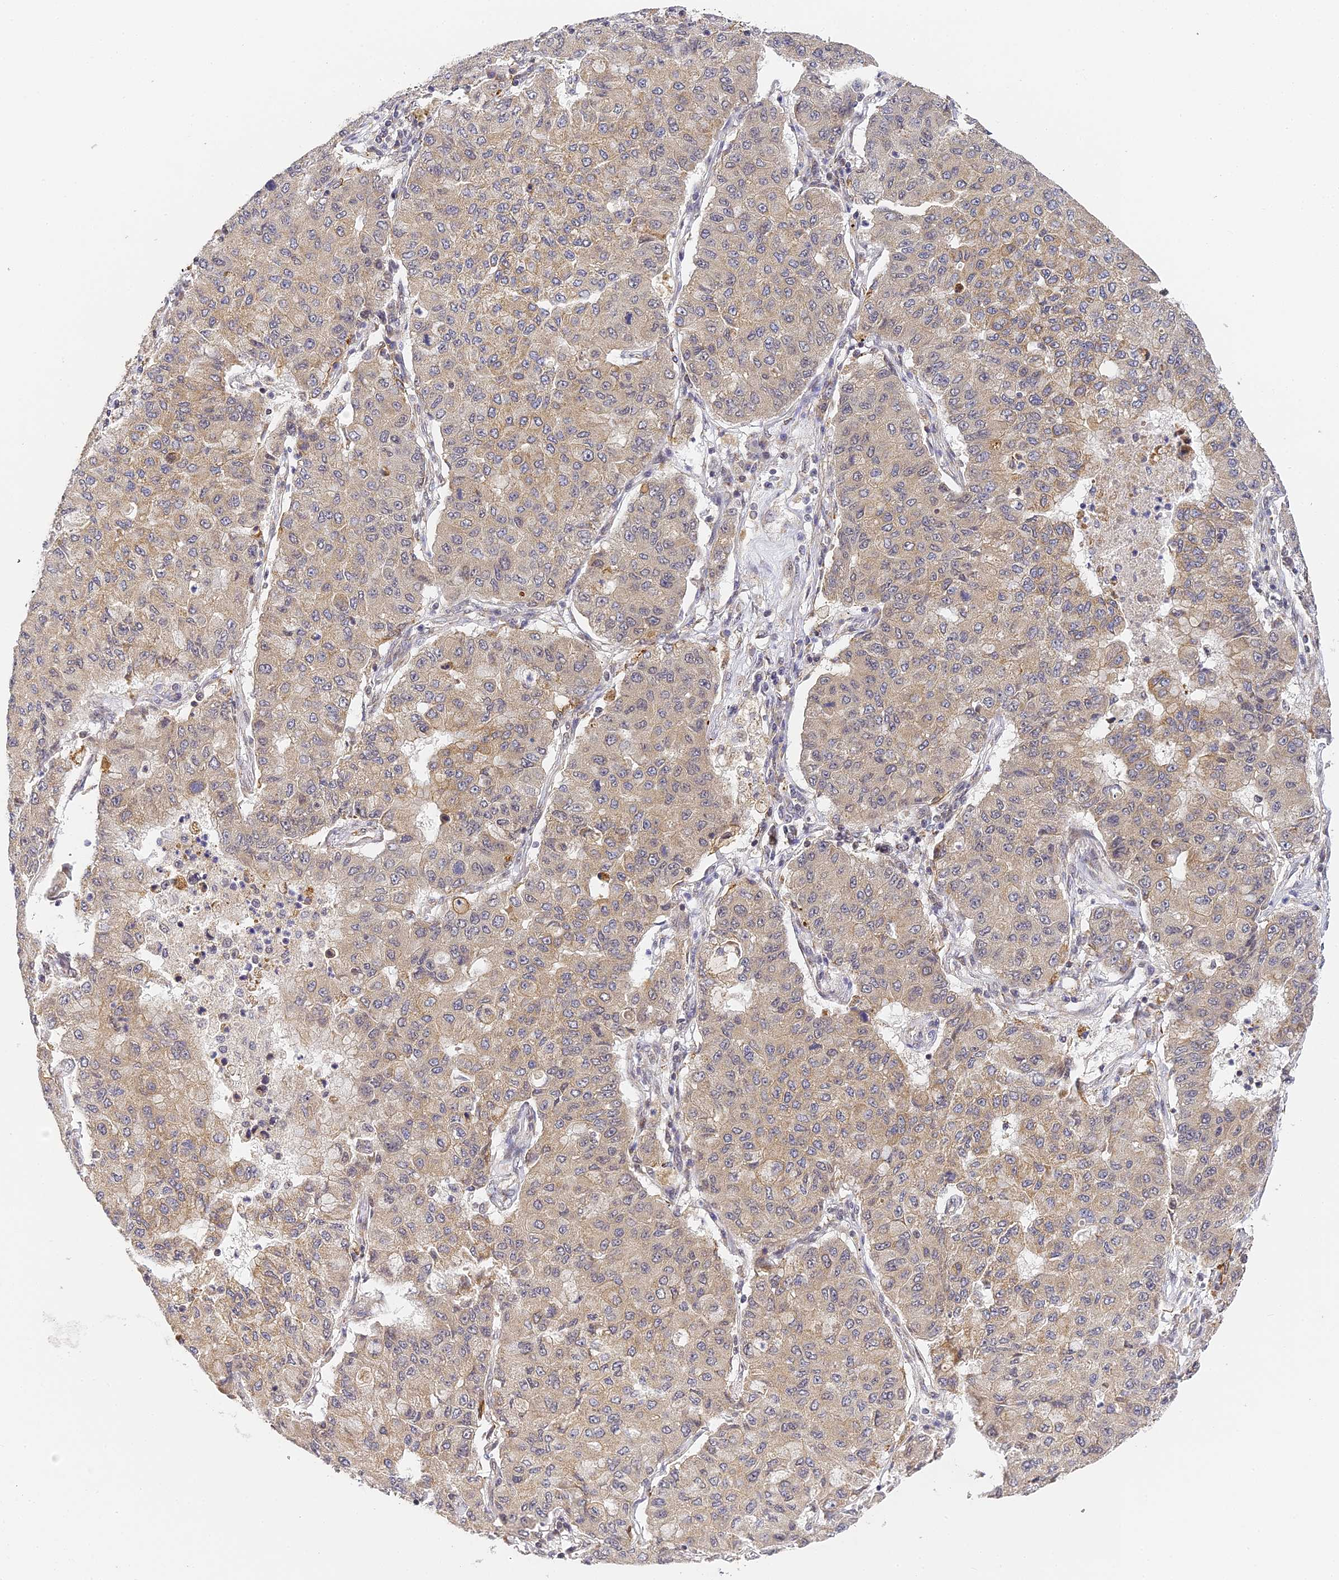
{"staining": {"intensity": "weak", "quantity": "25%-75%", "location": "cytoplasmic/membranous"}, "tissue": "lung cancer", "cell_type": "Tumor cells", "image_type": "cancer", "snomed": [{"axis": "morphology", "description": "Squamous cell carcinoma, NOS"}, {"axis": "topography", "description": "Lung"}], "caption": "Immunohistochemistry (IHC) (DAB (3,3'-diaminobenzidine)) staining of human lung squamous cell carcinoma exhibits weak cytoplasmic/membranous protein expression in approximately 25%-75% of tumor cells.", "gene": "DNAAF10", "patient": {"sex": "male", "age": 74}}